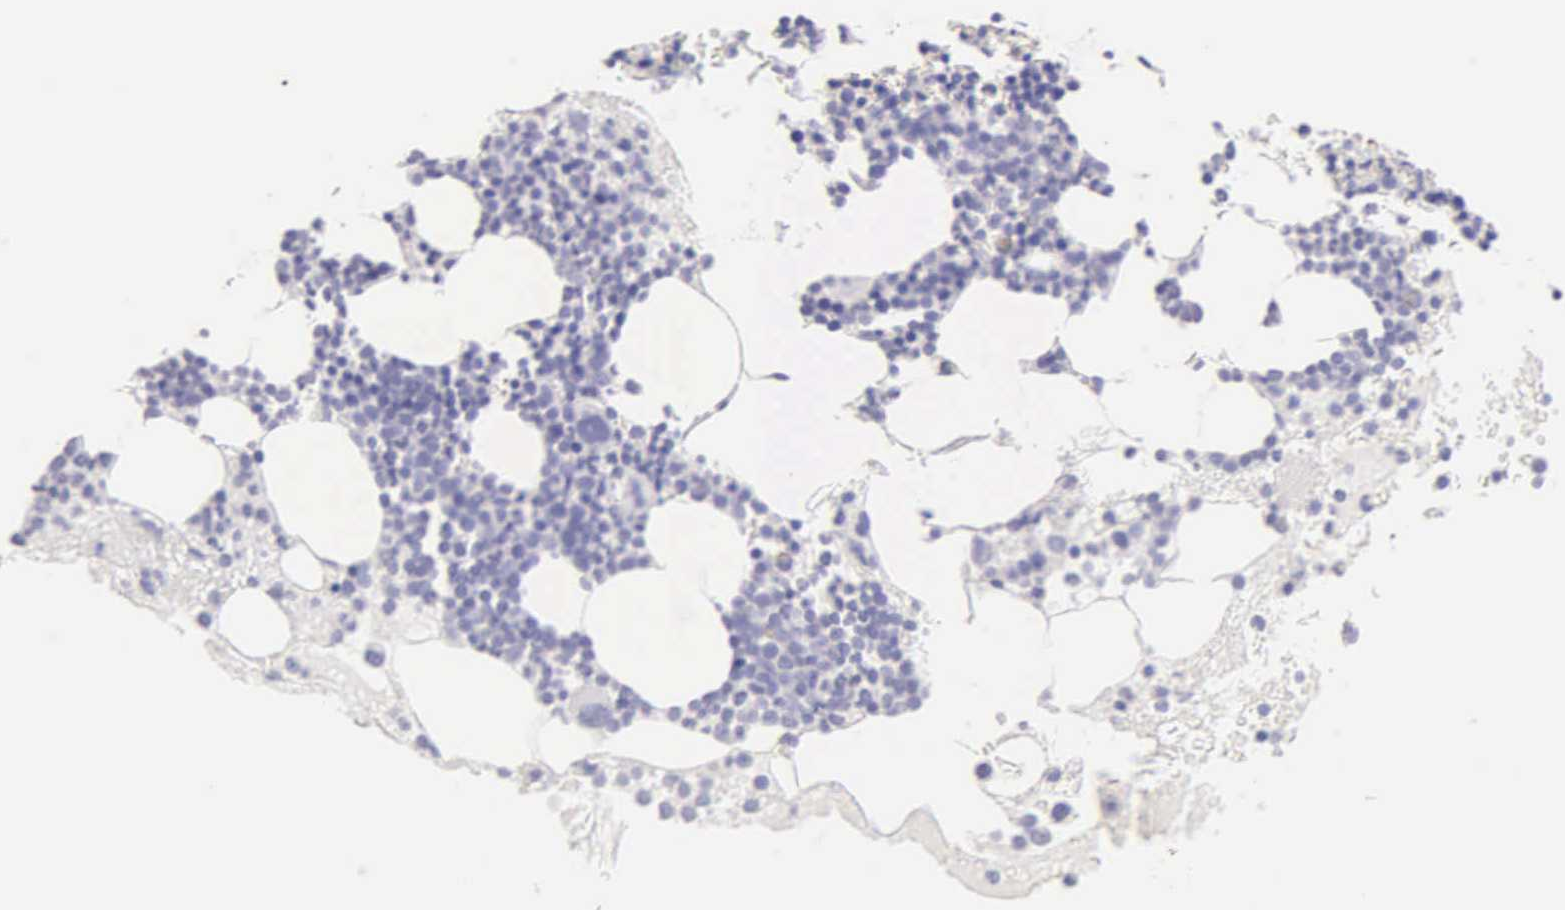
{"staining": {"intensity": "negative", "quantity": "none", "location": "none"}, "tissue": "bone marrow", "cell_type": "Hematopoietic cells", "image_type": "normal", "snomed": [{"axis": "morphology", "description": "Normal tissue, NOS"}, {"axis": "topography", "description": "Bone marrow"}], "caption": "Immunohistochemistry (IHC) micrograph of unremarkable human bone marrow stained for a protein (brown), which demonstrates no positivity in hematopoietic cells. The staining was performed using DAB (3,3'-diaminobenzidine) to visualize the protein expression in brown, while the nuclei were stained in blue with hematoxylin (Magnification: 20x).", "gene": "KRT14", "patient": {"sex": "male", "age": 75}}